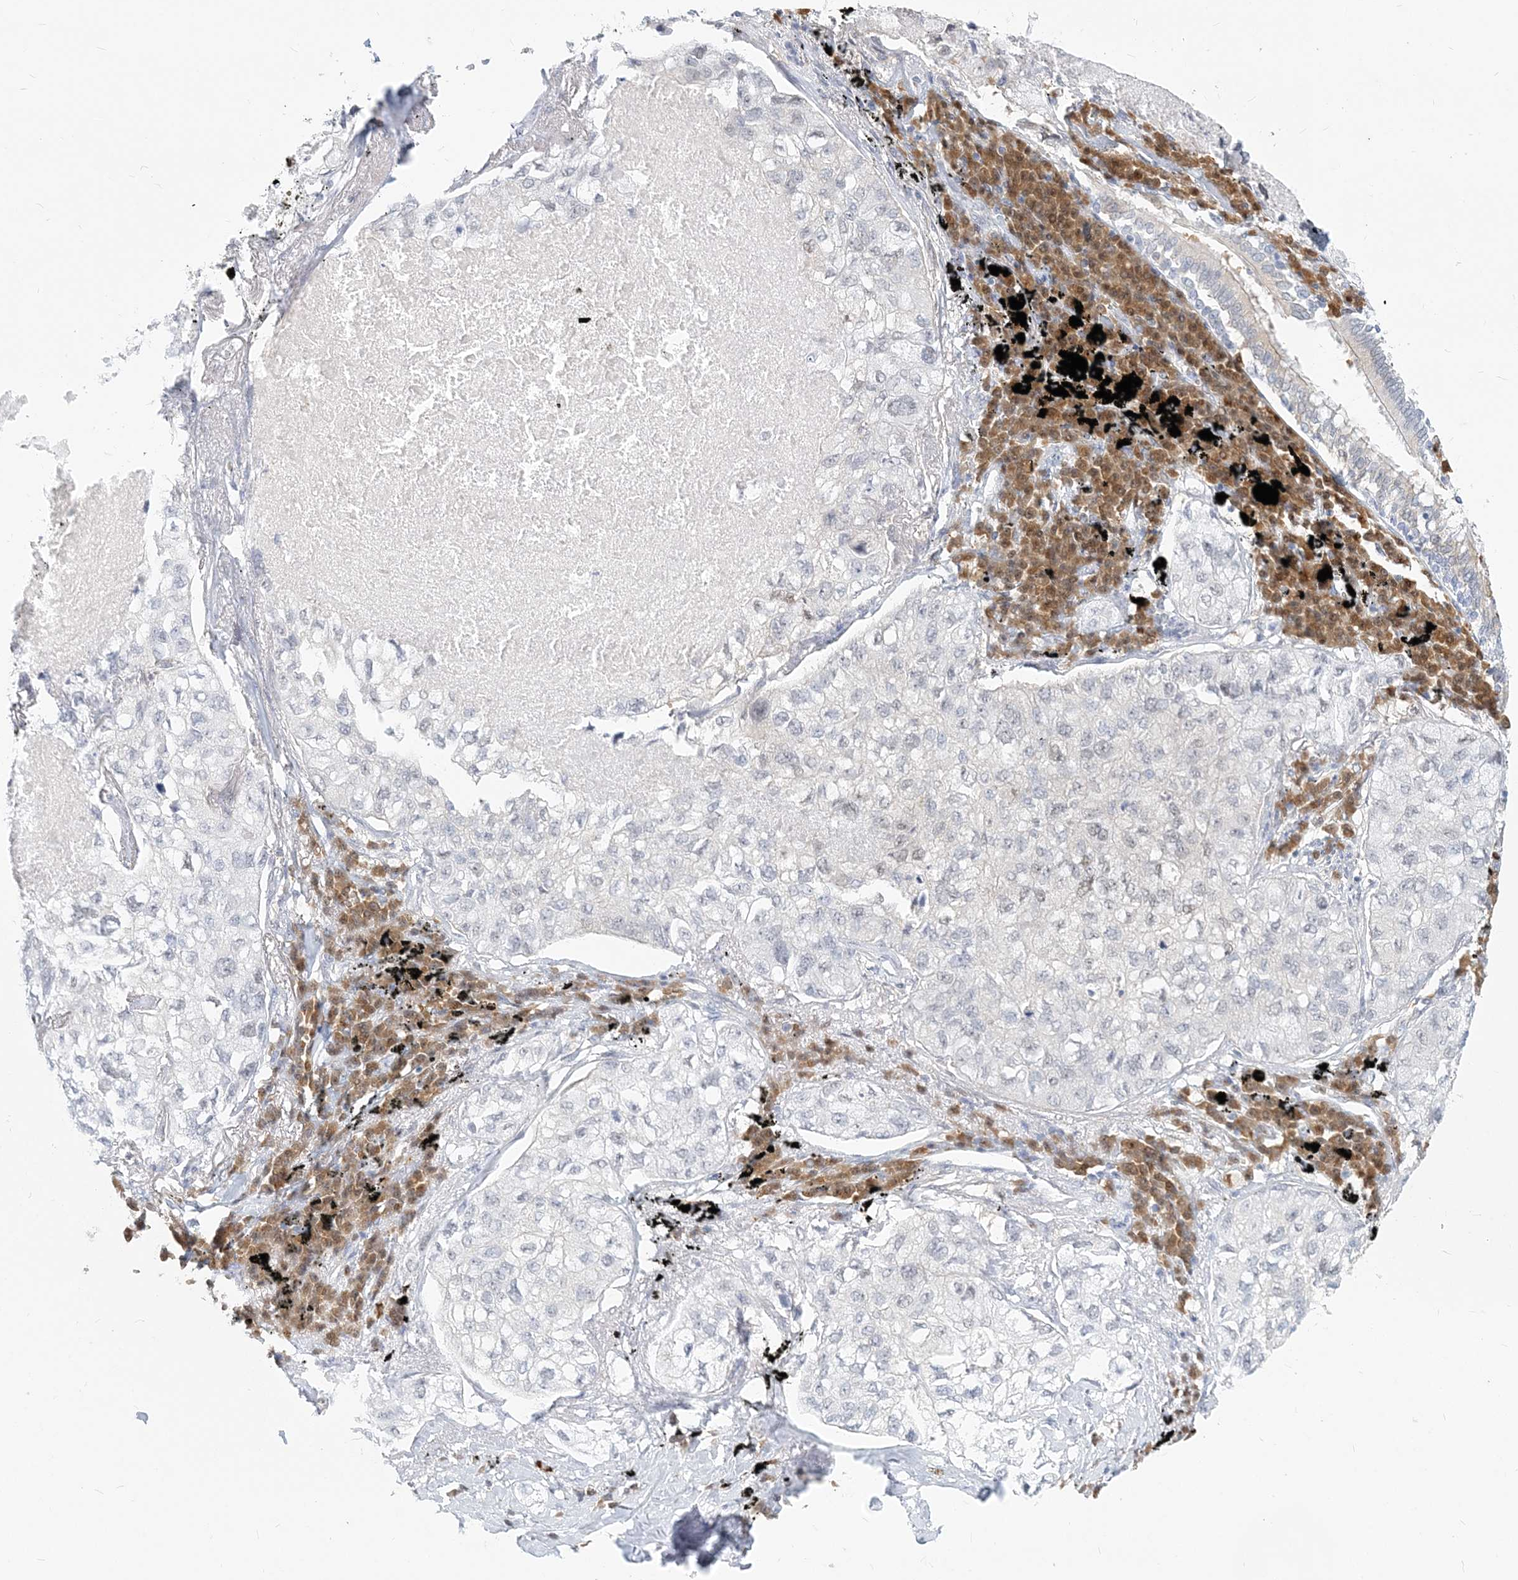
{"staining": {"intensity": "negative", "quantity": "none", "location": "none"}, "tissue": "lung cancer", "cell_type": "Tumor cells", "image_type": "cancer", "snomed": [{"axis": "morphology", "description": "Adenocarcinoma, NOS"}, {"axis": "topography", "description": "Lung"}], "caption": "DAB (3,3'-diaminobenzidine) immunohistochemical staining of lung cancer (adenocarcinoma) exhibits no significant positivity in tumor cells.", "gene": "GMPPA", "patient": {"sex": "male", "age": 65}}